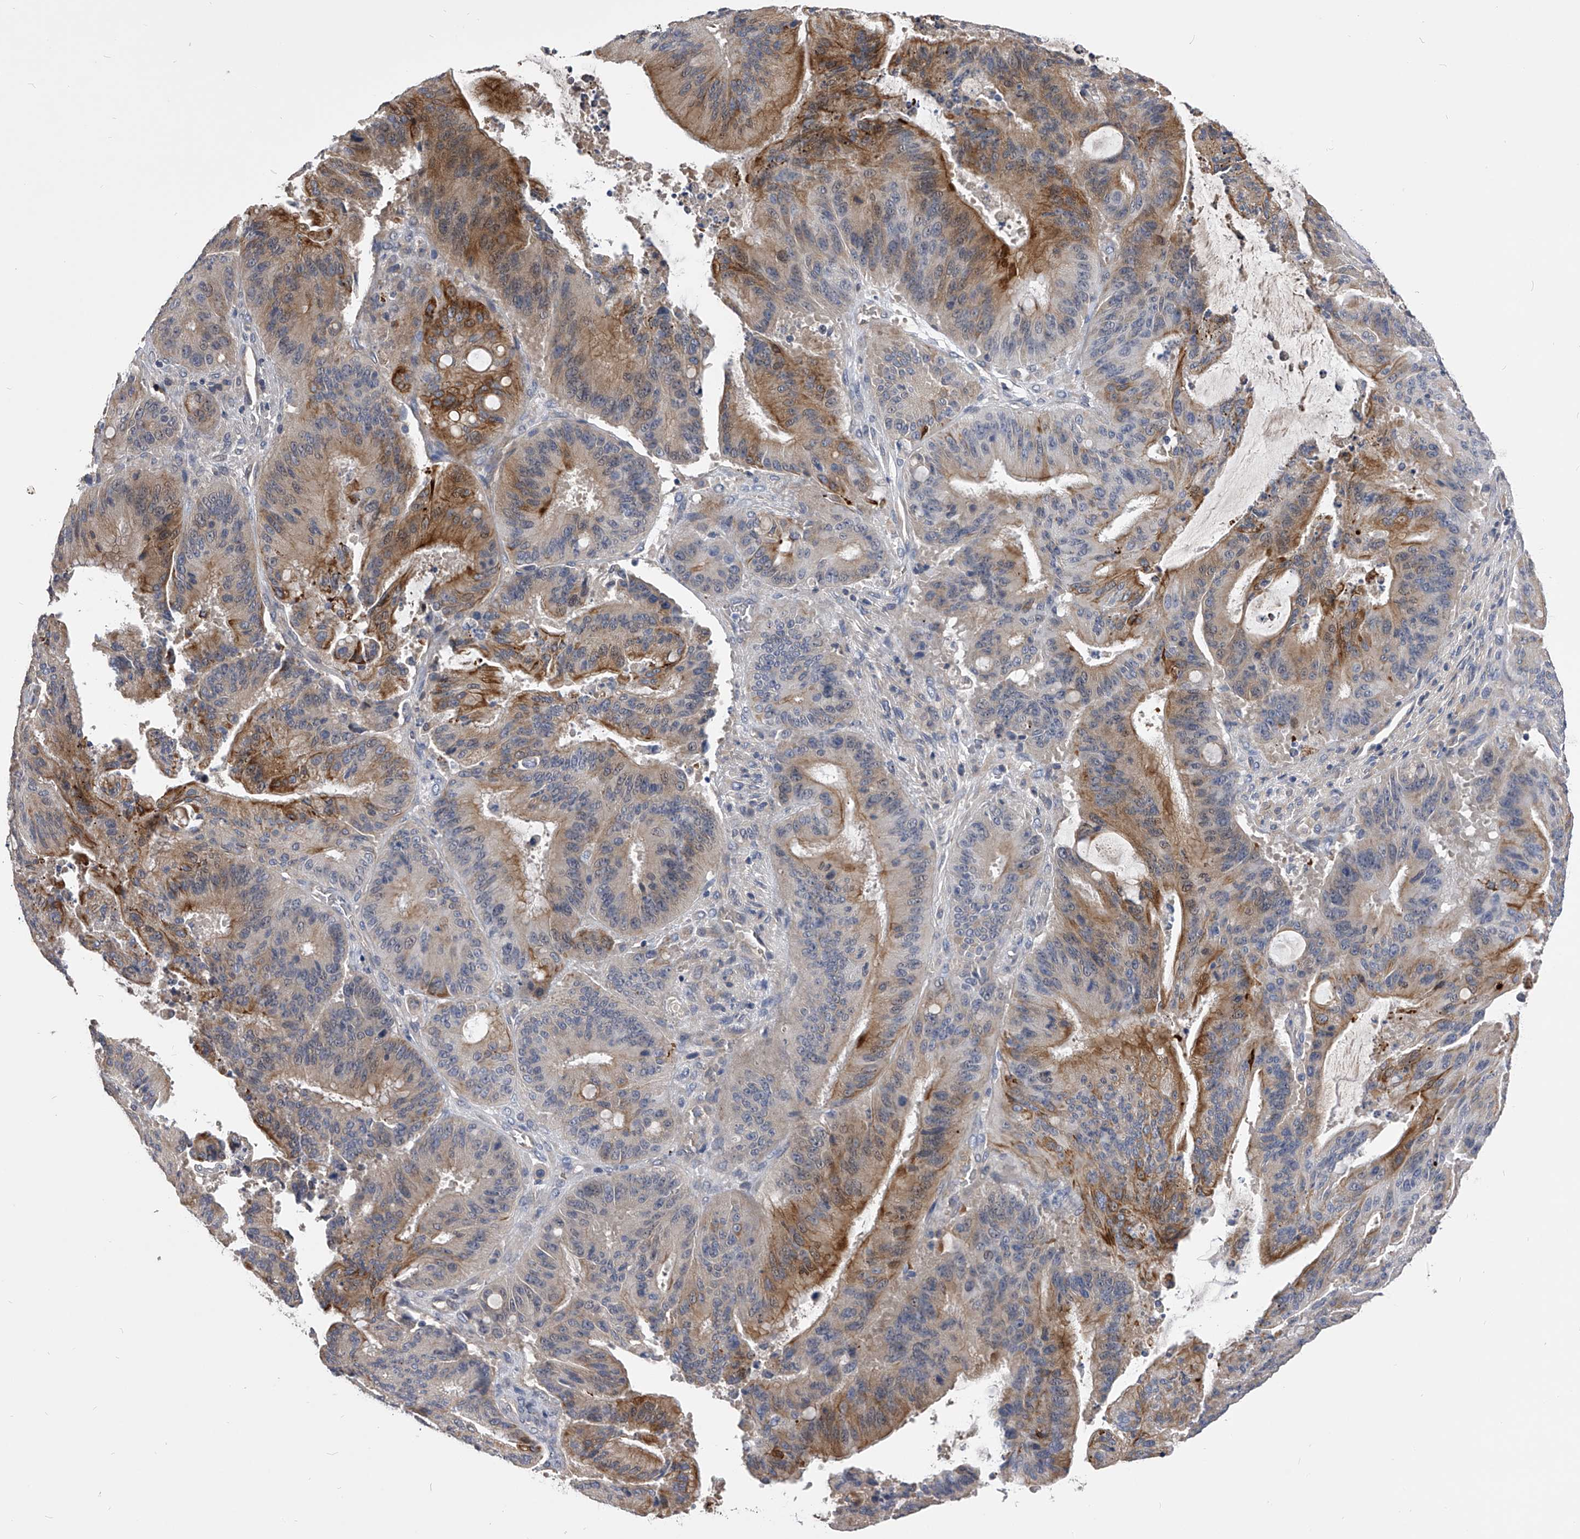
{"staining": {"intensity": "moderate", "quantity": "25%-75%", "location": "cytoplasmic/membranous"}, "tissue": "liver cancer", "cell_type": "Tumor cells", "image_type": "cancer", "snomed": [{"axis": "morphology", "description": "Normal tissue, NOS"}, {"axis": "morphology", "description": "Cholangiocarcinoma"}, {"axis": "topography", "description": "Liver"}, {"axis": "topography", "description": "Peripheral nerve tissue"}], "caption": "Immunohistochemical staining of liver cancer displays medium levels of moderate cytoplasmic/membranous staining in about 25%-75% of tumor cells.", "gene": "MDN1", "patient": {"sex": "female", "age": 73}}